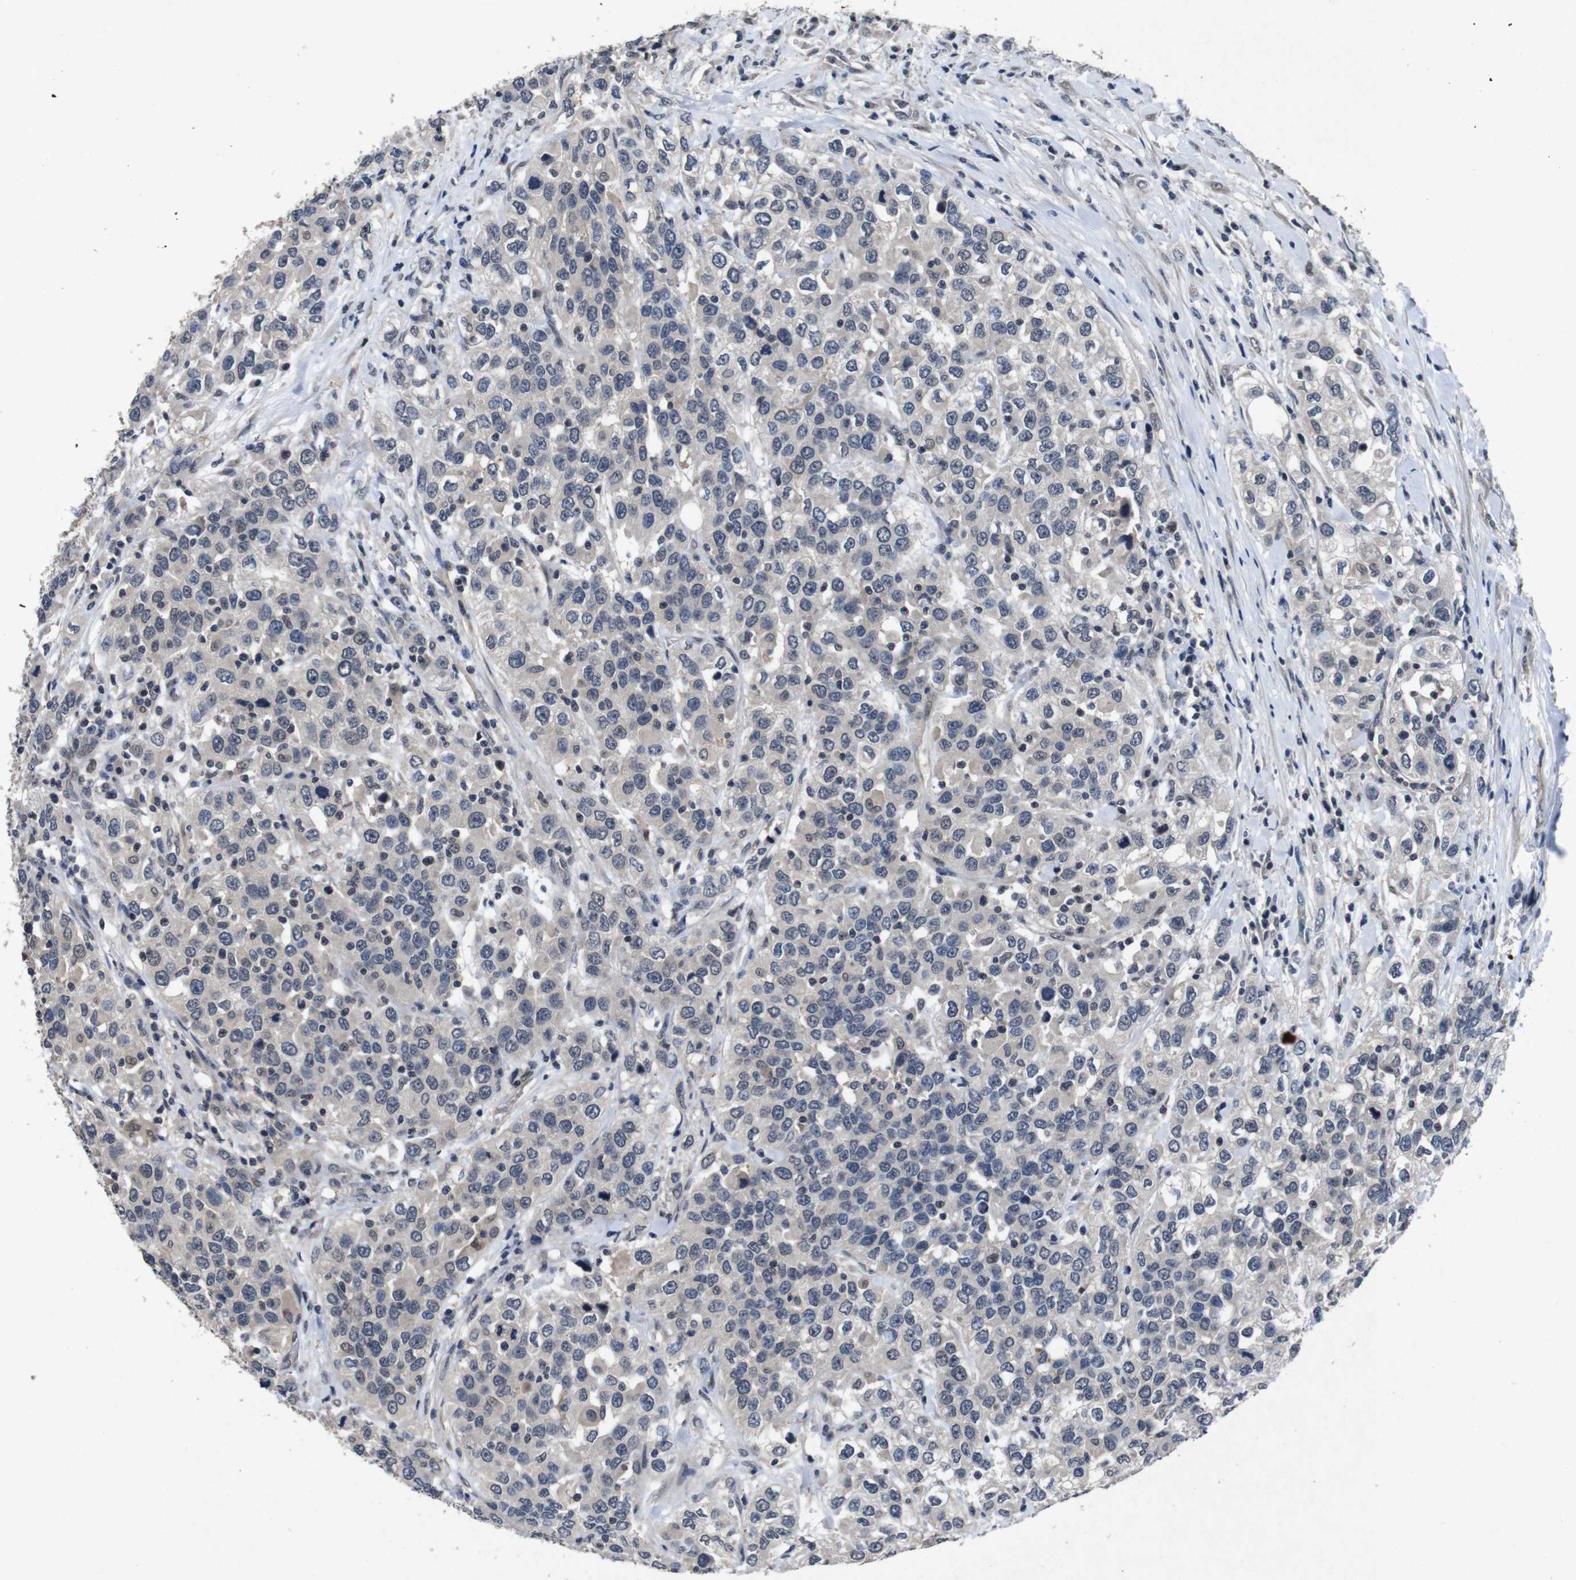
{"staining": {"intensity": "negative", "quantity": "none", "location": "none"}, "tissue": "urothelial cancer", "cell_type": "Tumor cells", "image_type": "cancer", "snomed": [{"axis": "morphology", "description": "Urothelial carcinoma, High grade"}, {"axis": "topography", "description": "Urinary bladder"}], "caption": "High magnification brightfield microscopy of urothelial cancer stained with DAB (brown) and counterstained with hematoxylin (blue): tumor cells show no significant staining.", "gene": "AKT3", "patient": {"sex": "female", "age": 80}}